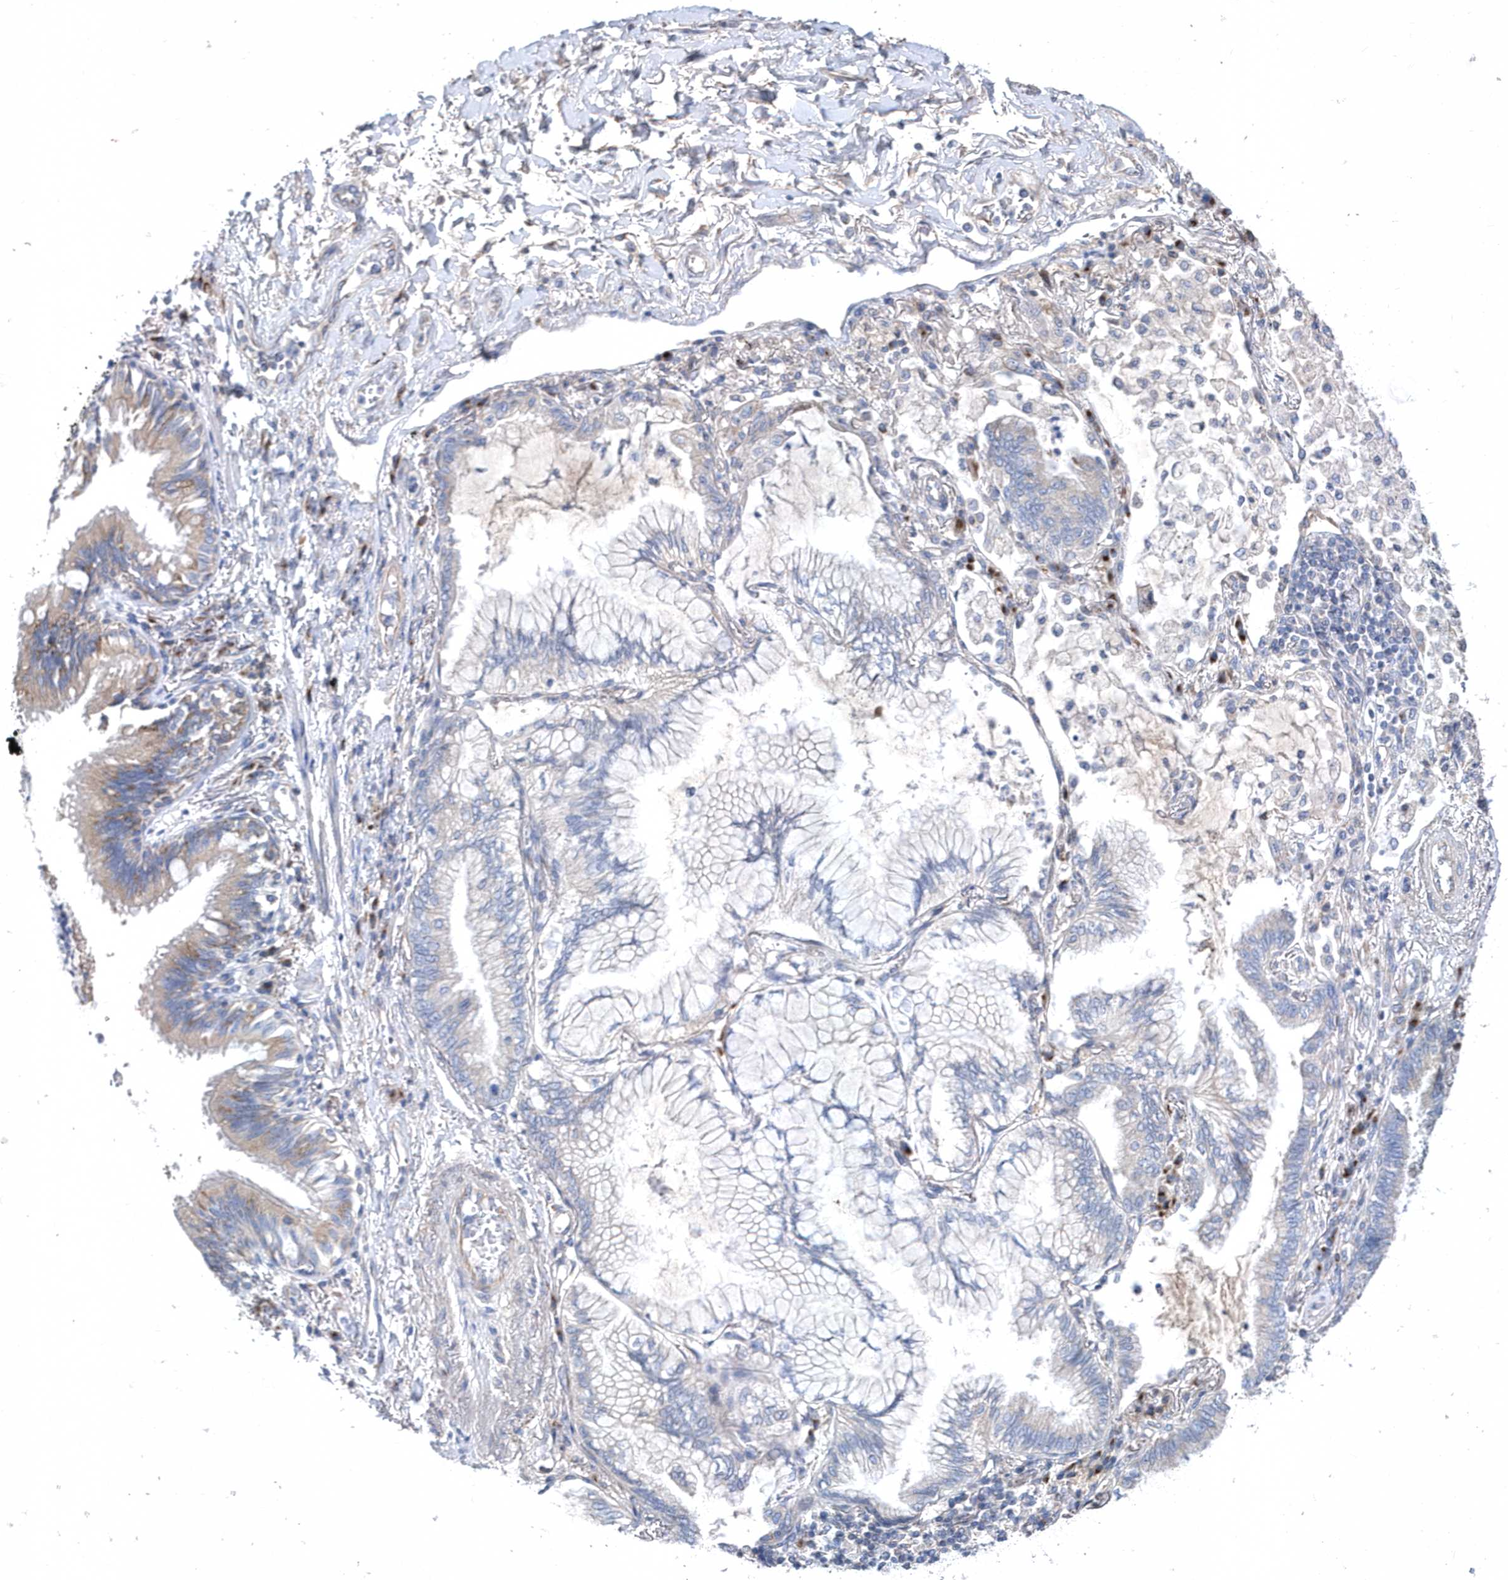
{"staining": {"intensity": "negative", "quantity": "none", "location": "none"}, "tissue": "lung cancer", "cell_type": "Tumor cells", "image_type": "cancer", "snomed": [{"axis": "morphology", "description": "Adenocarcinoma, NOS"}, {"axis": "topography", "description": "Lung"}], "caption": "Tumor cells show no significant staining in adenocarcinoma (lung). Brightfield microscopy of IHC stained with DAB (3,3'-diaminobenzidine) (brown) and hematoxylin (blue), captured at high magnification.", "gene": "METTL8", "patient": {"sex": "female", "age": 70}}